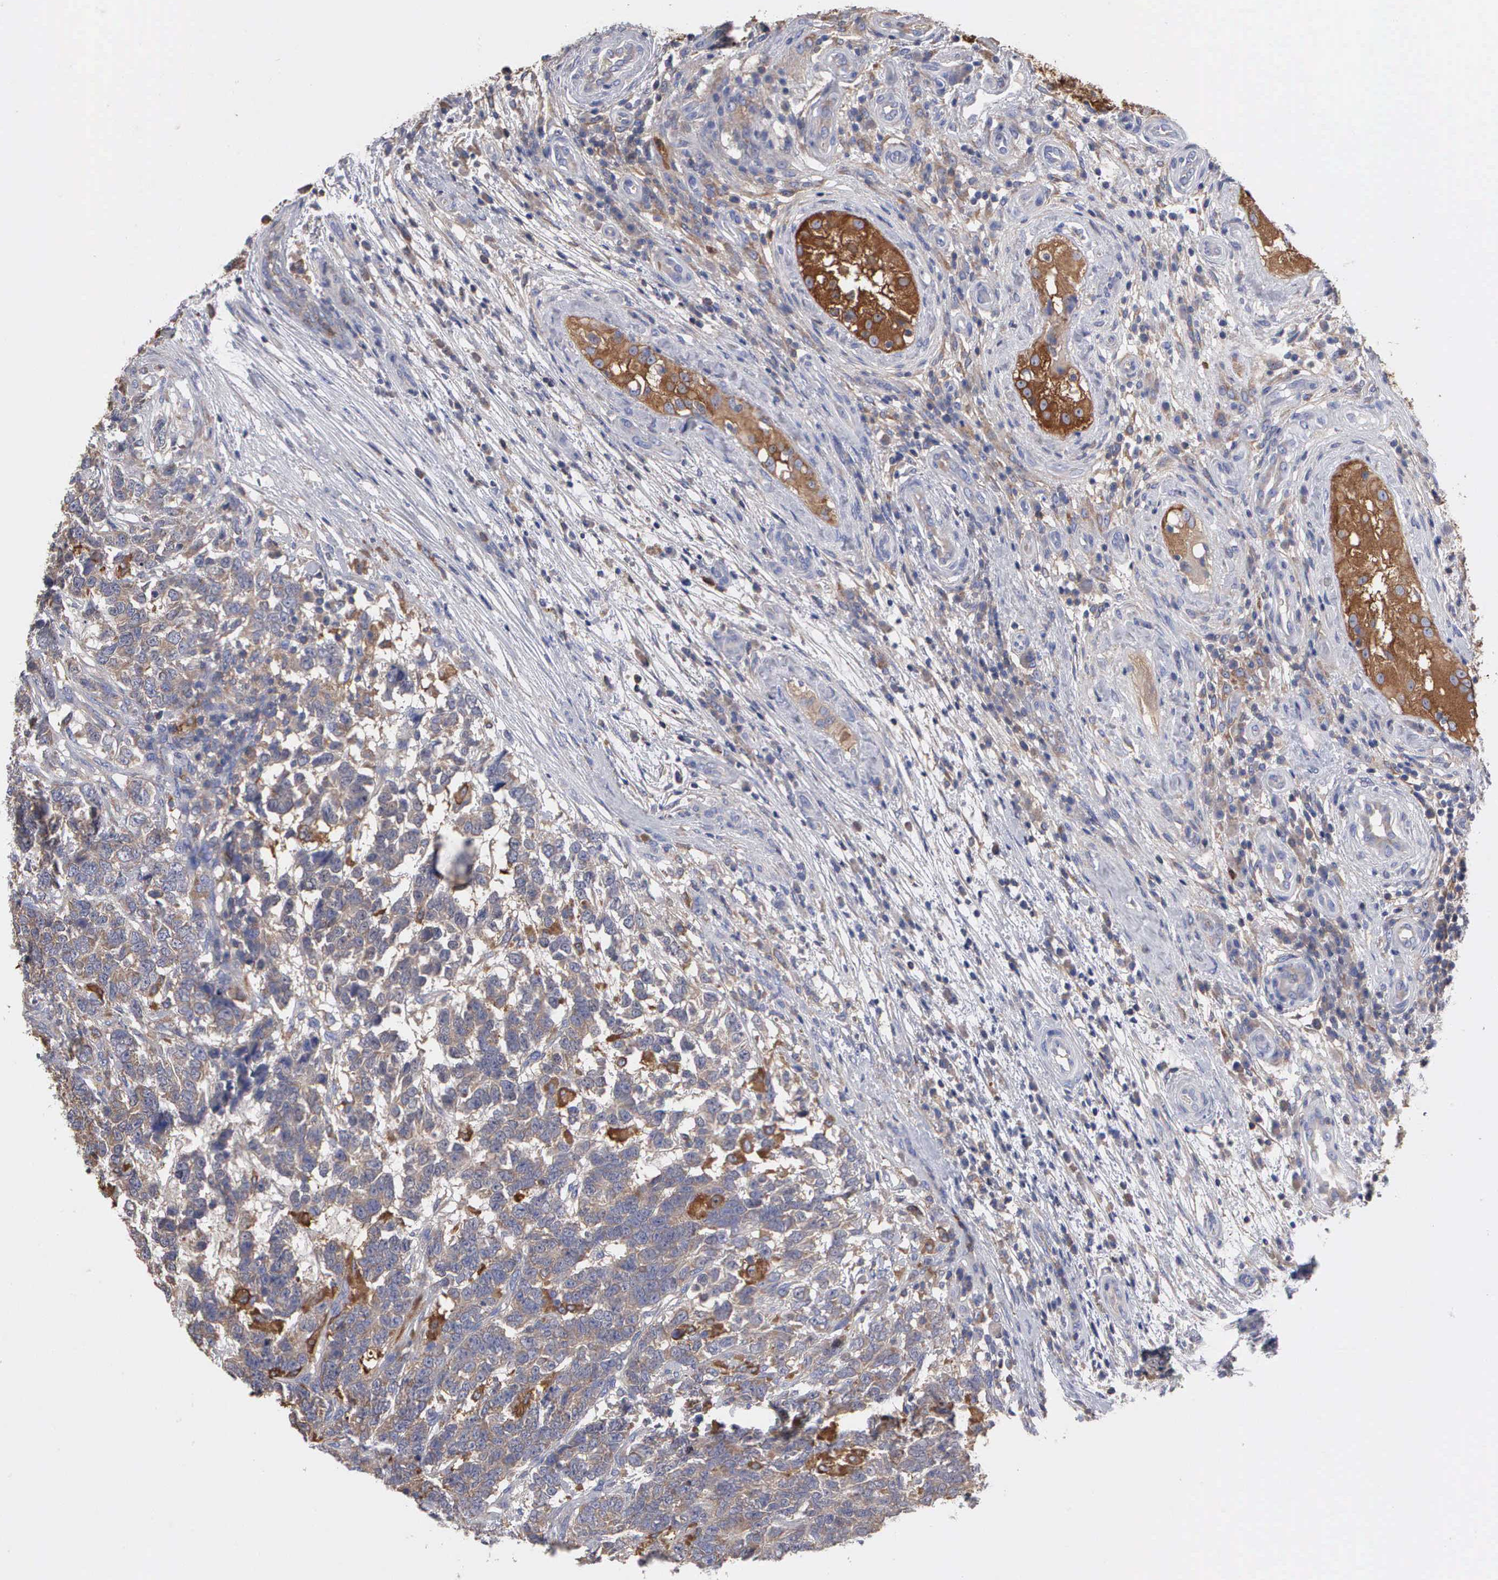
{"staining": {"intensity": "weak", "quantity": "25%-75%", "location": "cytoplasmic/membranous"}, "tissue": "testis cancer", "cell_type": "Tumor cells", "image_type": "cancer", "snomed": [{"axis": "morphology", "description": "Carcinoma, Embryonal, NOS"}, {"axis": "topography", "description": "Testis"}], "caption": "Testis cancer stained for a protein reveals weak cytoplasmic/membranous positivity in tumor cells.", "gene": "G6PD", "patient": {"sex": "male", "age": 26}}